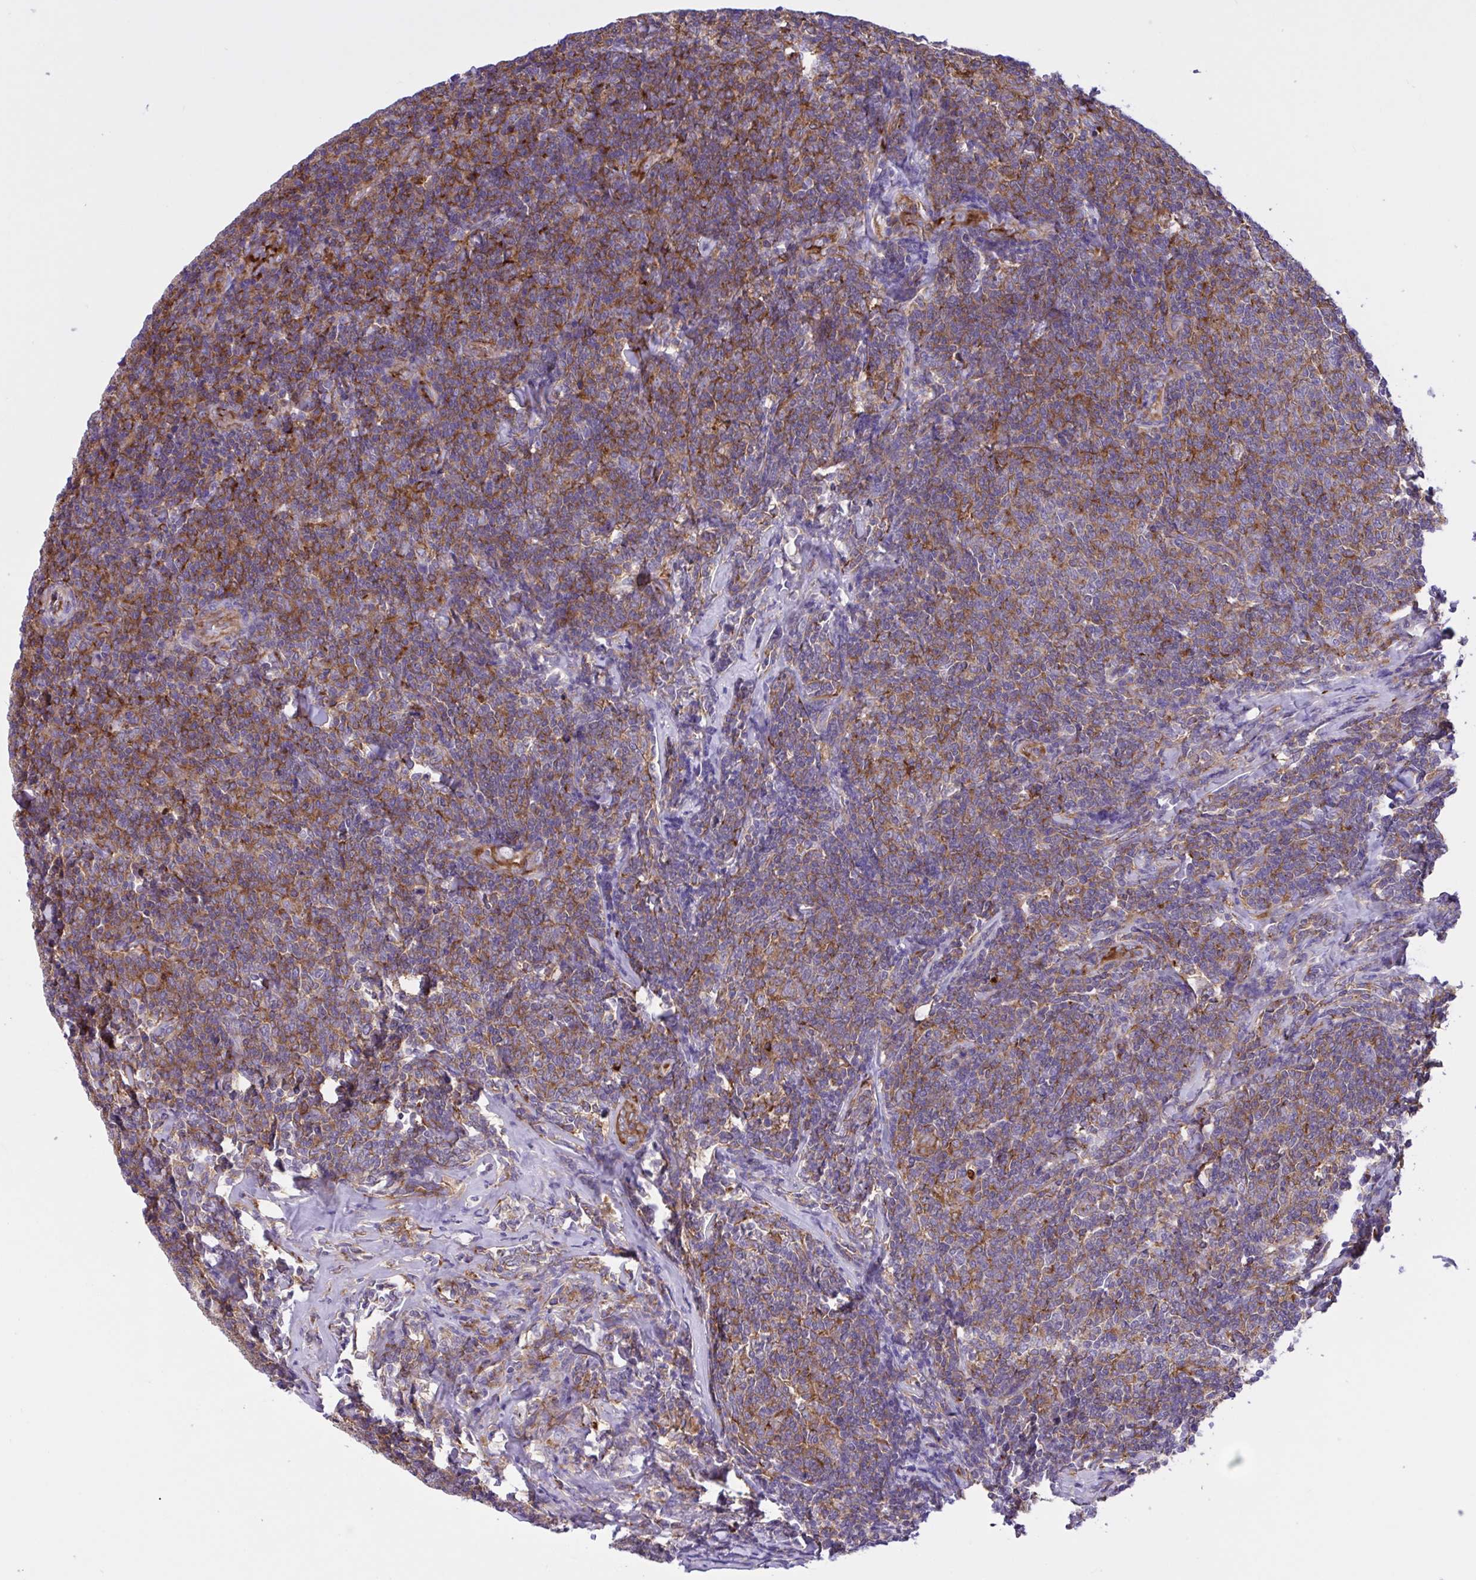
{"staining": {"intensity": "moderate", "quantity": ">75%", "location": "cytoplasmic/membranous"}, "tissue": "lymphoma", "cell_type": "Tumor cells", "image_type": "cancer", "snomed": [{"axis": "morphology", "description": "Malignant lymphoma, non-Hodgkin's type, Low grade"}, {"axis": "topography", "description": "Lymph node"}], "caption": "Malignant lymphoma, non-Hodgkin's type (low-grade) was stained to show a protein in brown. There is medium levels of moderate cytoplasmic/membranous positivity in about >75% of tumor cells.", "gene": "OR51M1", "patient": {"sex": "male", "age": 52}}